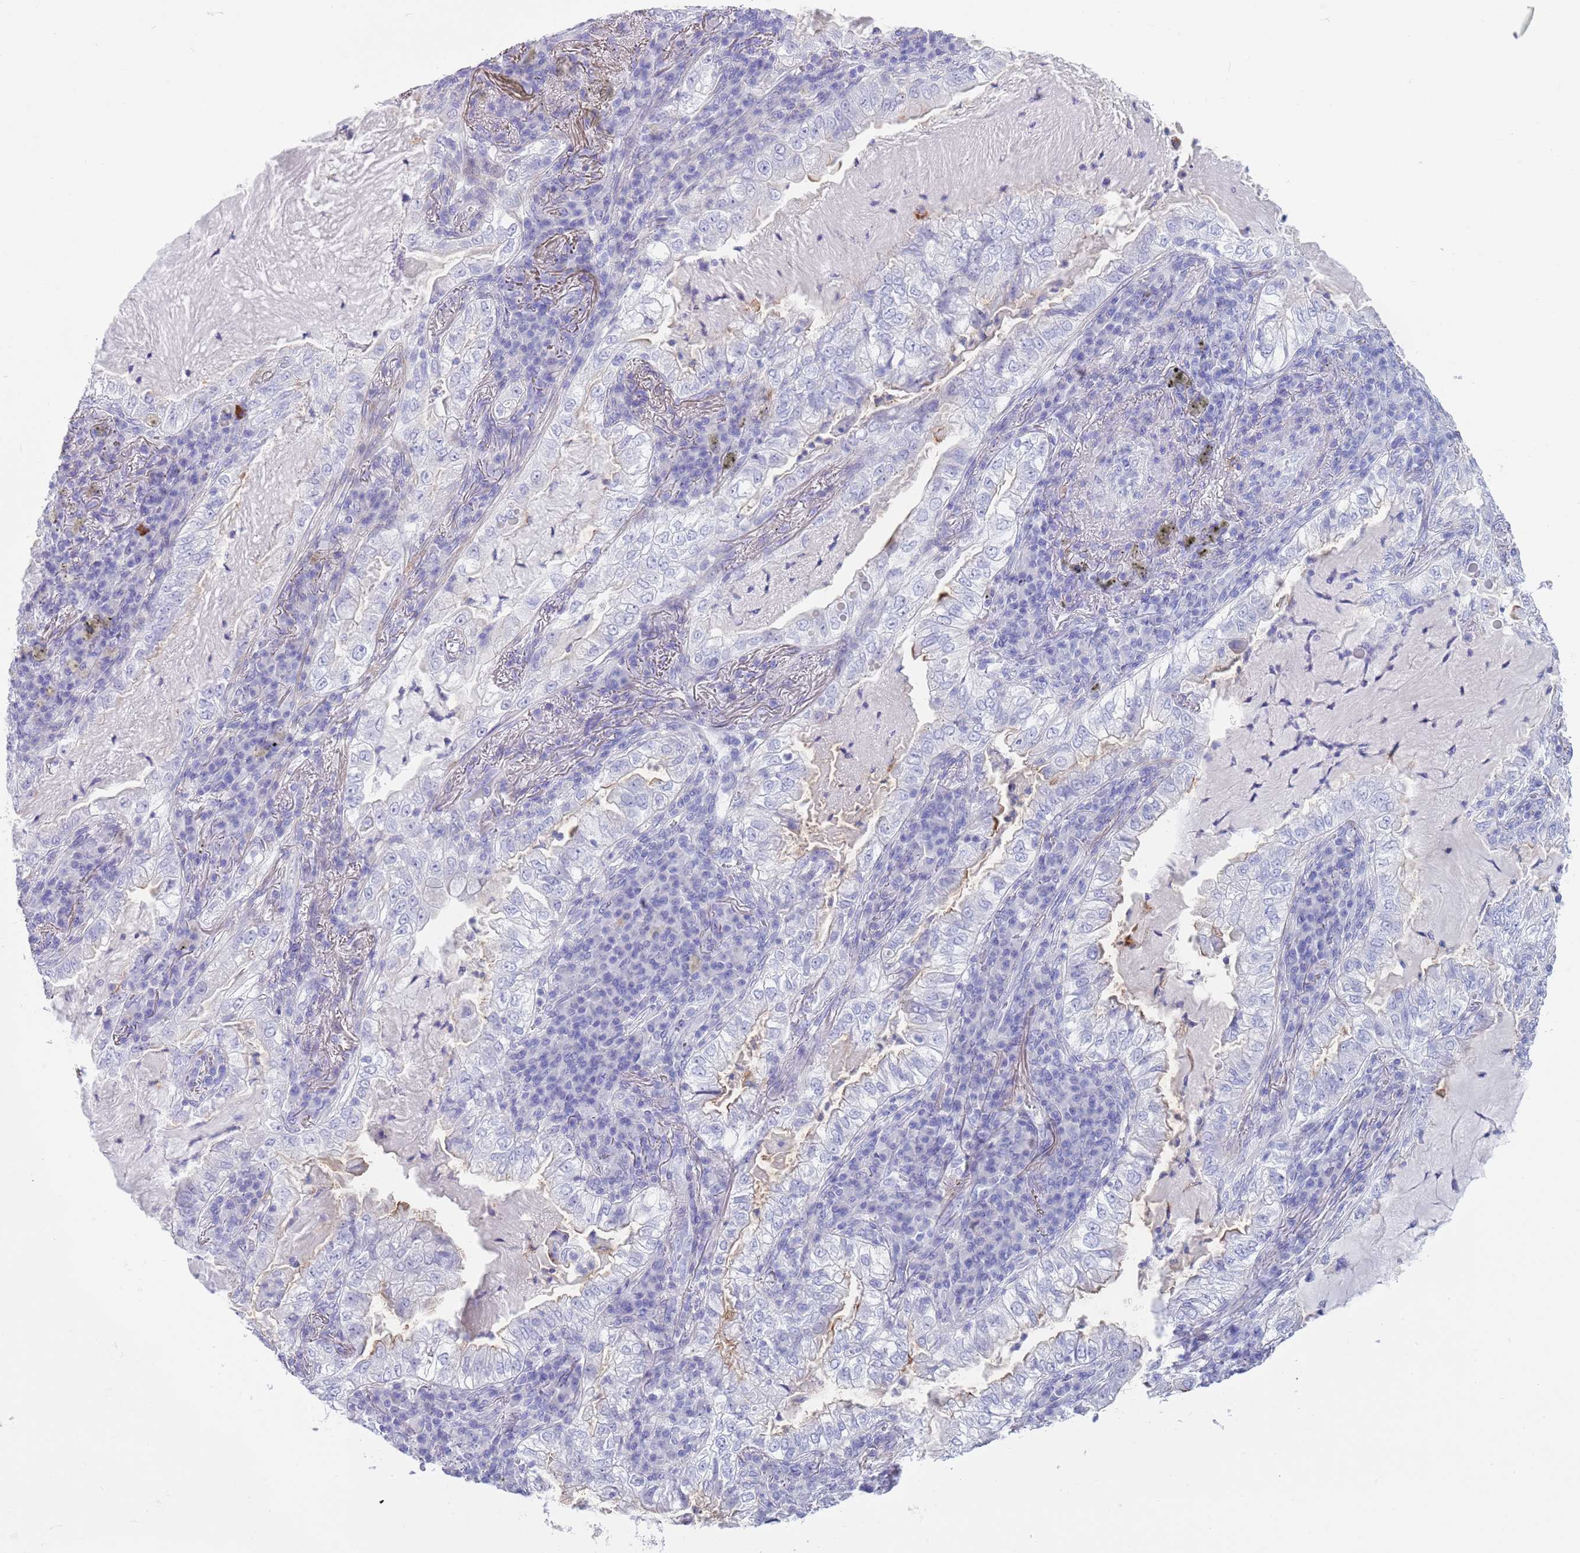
{"staining": {"intensity": "negative", "quantity": "none", "location": "none"}, "tissue": "lung cancer", "cell_type": "Tumor cells", "image_type": "cancer", "snomed": [{"axis": "morphology", "description": "Adenocarcinoma, NOS"}, {"axis": "topography", "description": "Lung"}], "caption": "The histopathology image demonstrates no staining of tumor cells in lung adenocarcinoma.", "gene": "CPXM2", "patient": {"sex": "female", "age": 73}}